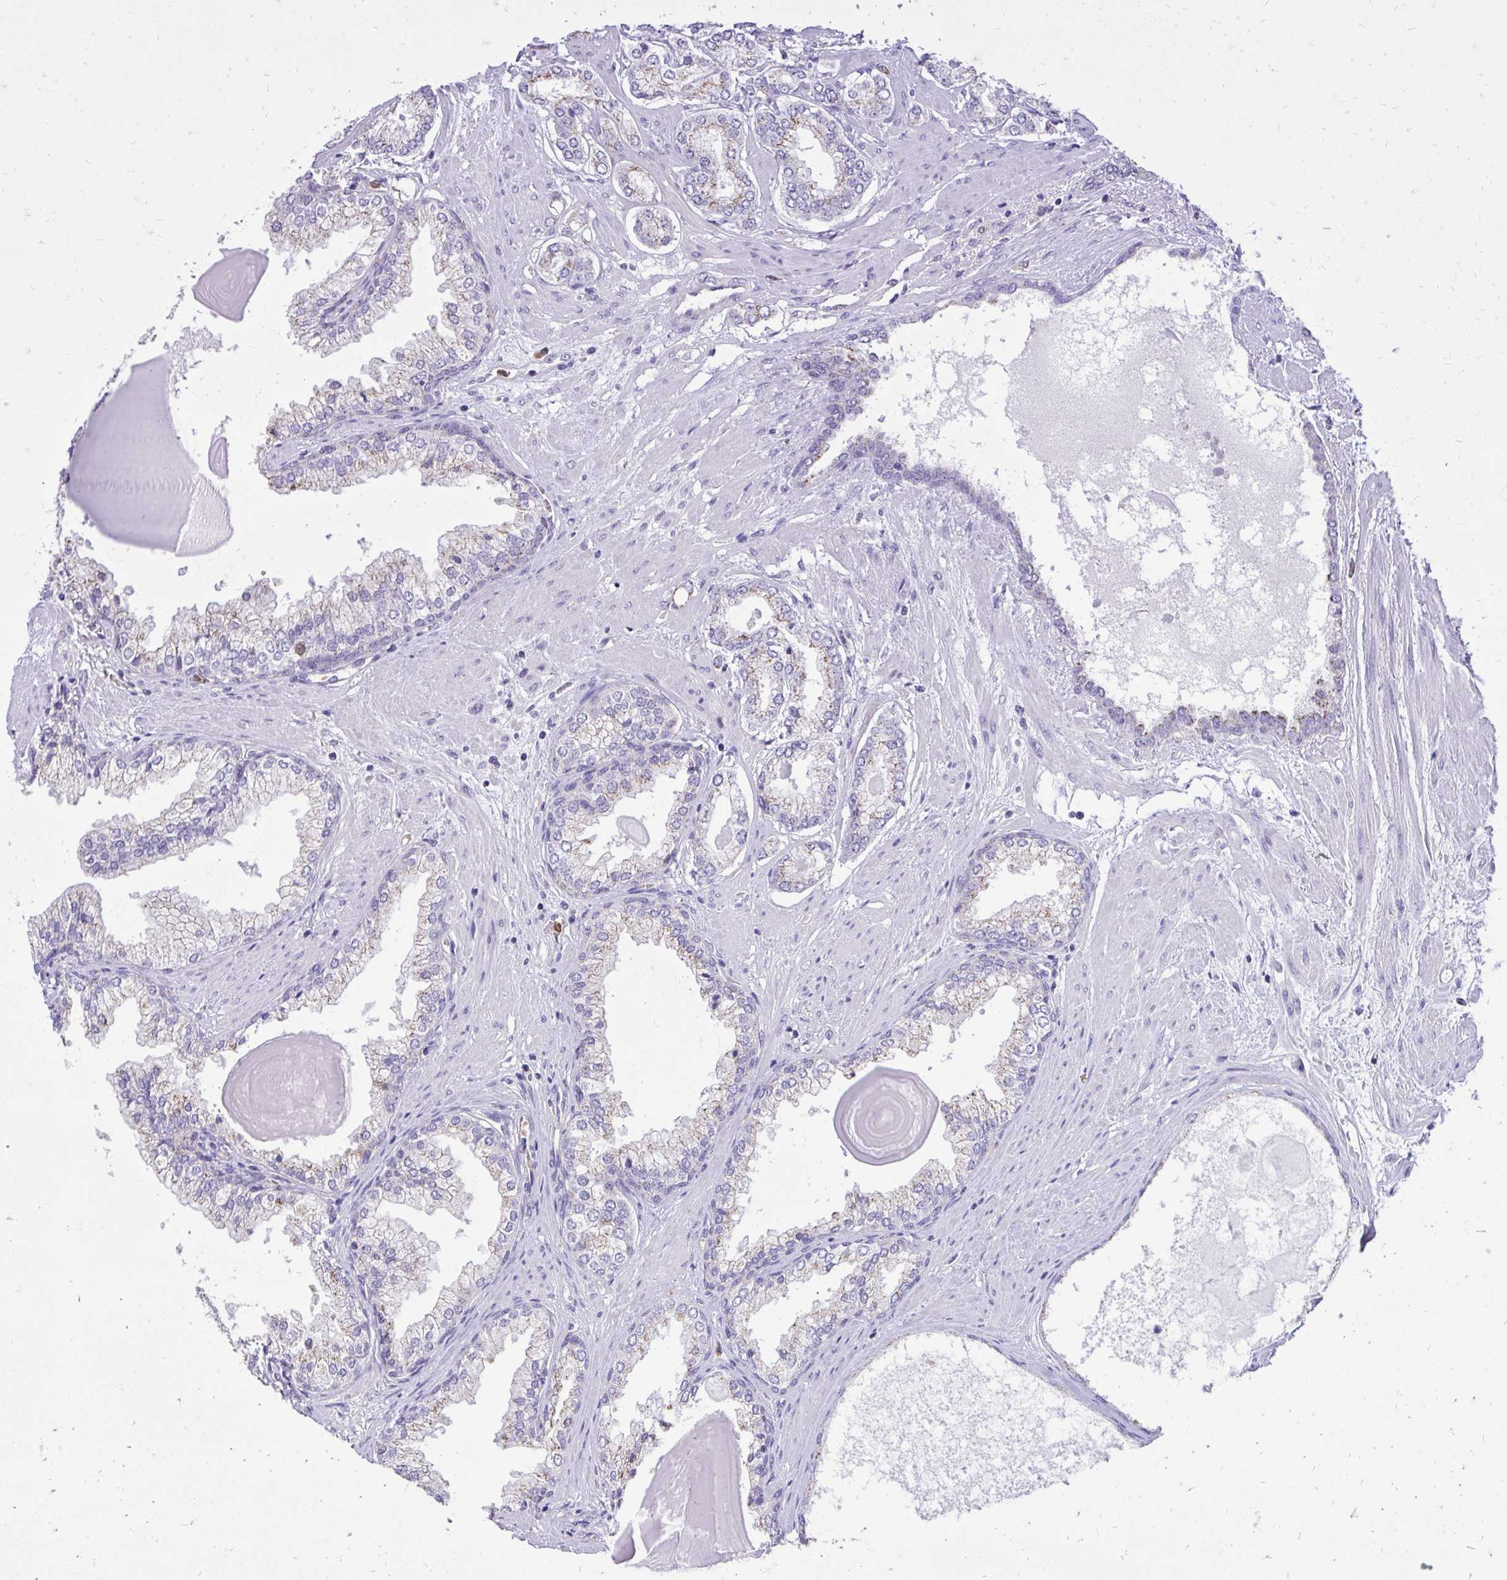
{"staining": {"intensity": "weak", "quantity": "<25%", "location": "cytoplasmic/membranous"}, "tissue": "prostate cancer", "cell_type": "Tumor cells", "image_type": "cancer", "snomed": [{"axis": "morphology", "description": "Adenocarcinoma, Low grade"}, {"axis": "topography", "description": "Prostate"}], "caption": "This is an immunohistochemistry (IHC) photomicrograph of human adenocarcinoma (low-grade) (prostate). There is no expression in tumor cells.", "gene": "CAT", "patient": {"sex": "male", "age": 64}}